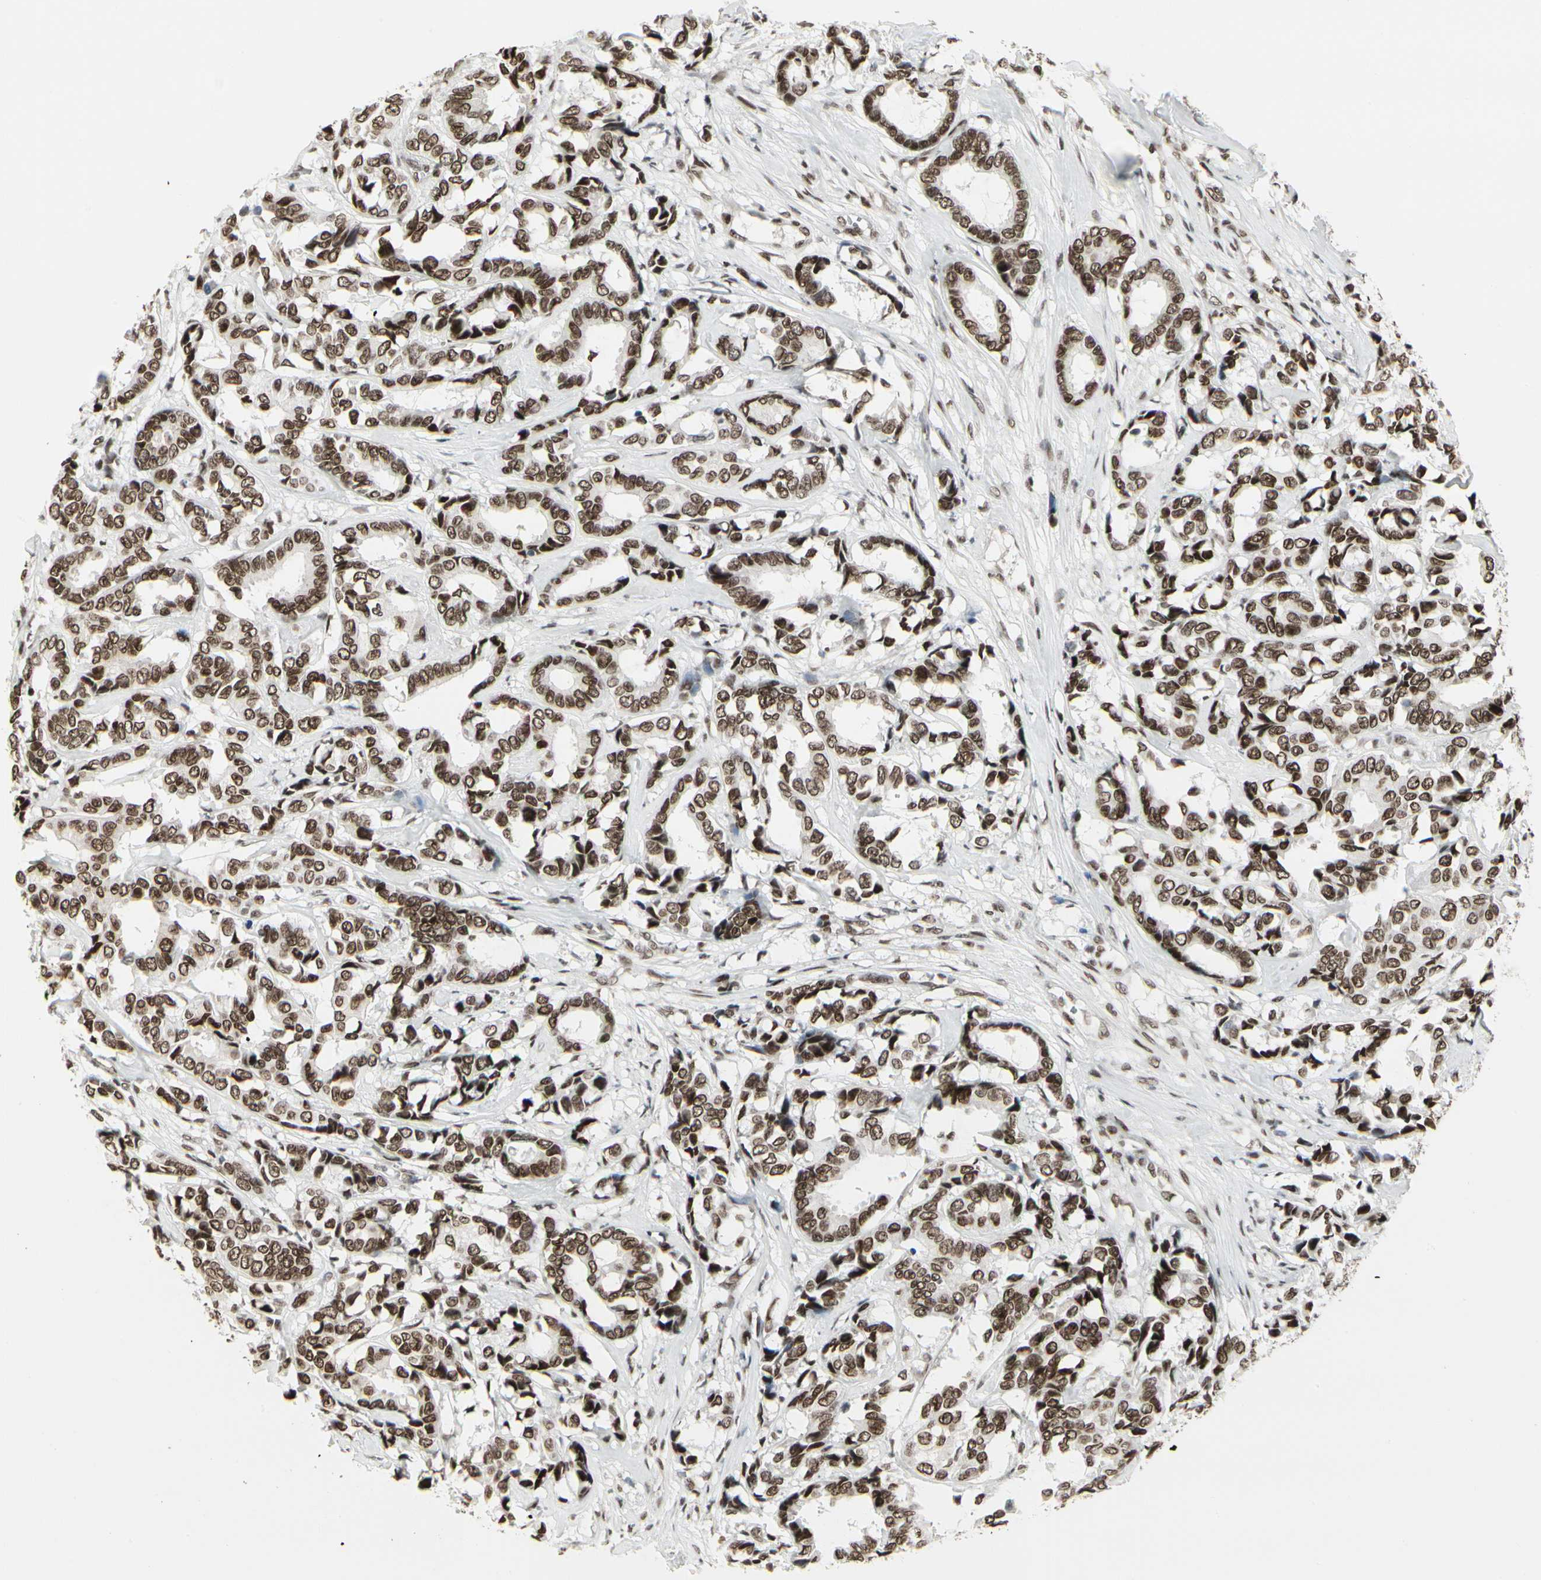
{"staining": {"intensity": "strong", "quantity": ">75%", "location": "nuclear"}, "tissue": "breast cancer", "cell_type": "Tumor cells", "image_type": "cancer", "snomed": [{"axis": "morphology", "description": "Duct carcinoma"}, {"axis": "topography", "description": "Breast"}], "caption": "Breast infiltrating ductal carcinoma tissue shows strong nuclear expression in approximately >75% of tumor cells, visualized by immunohistochemistry.", "gene": "HMG20A", "patient": {"sex": "female", "age": 87}}